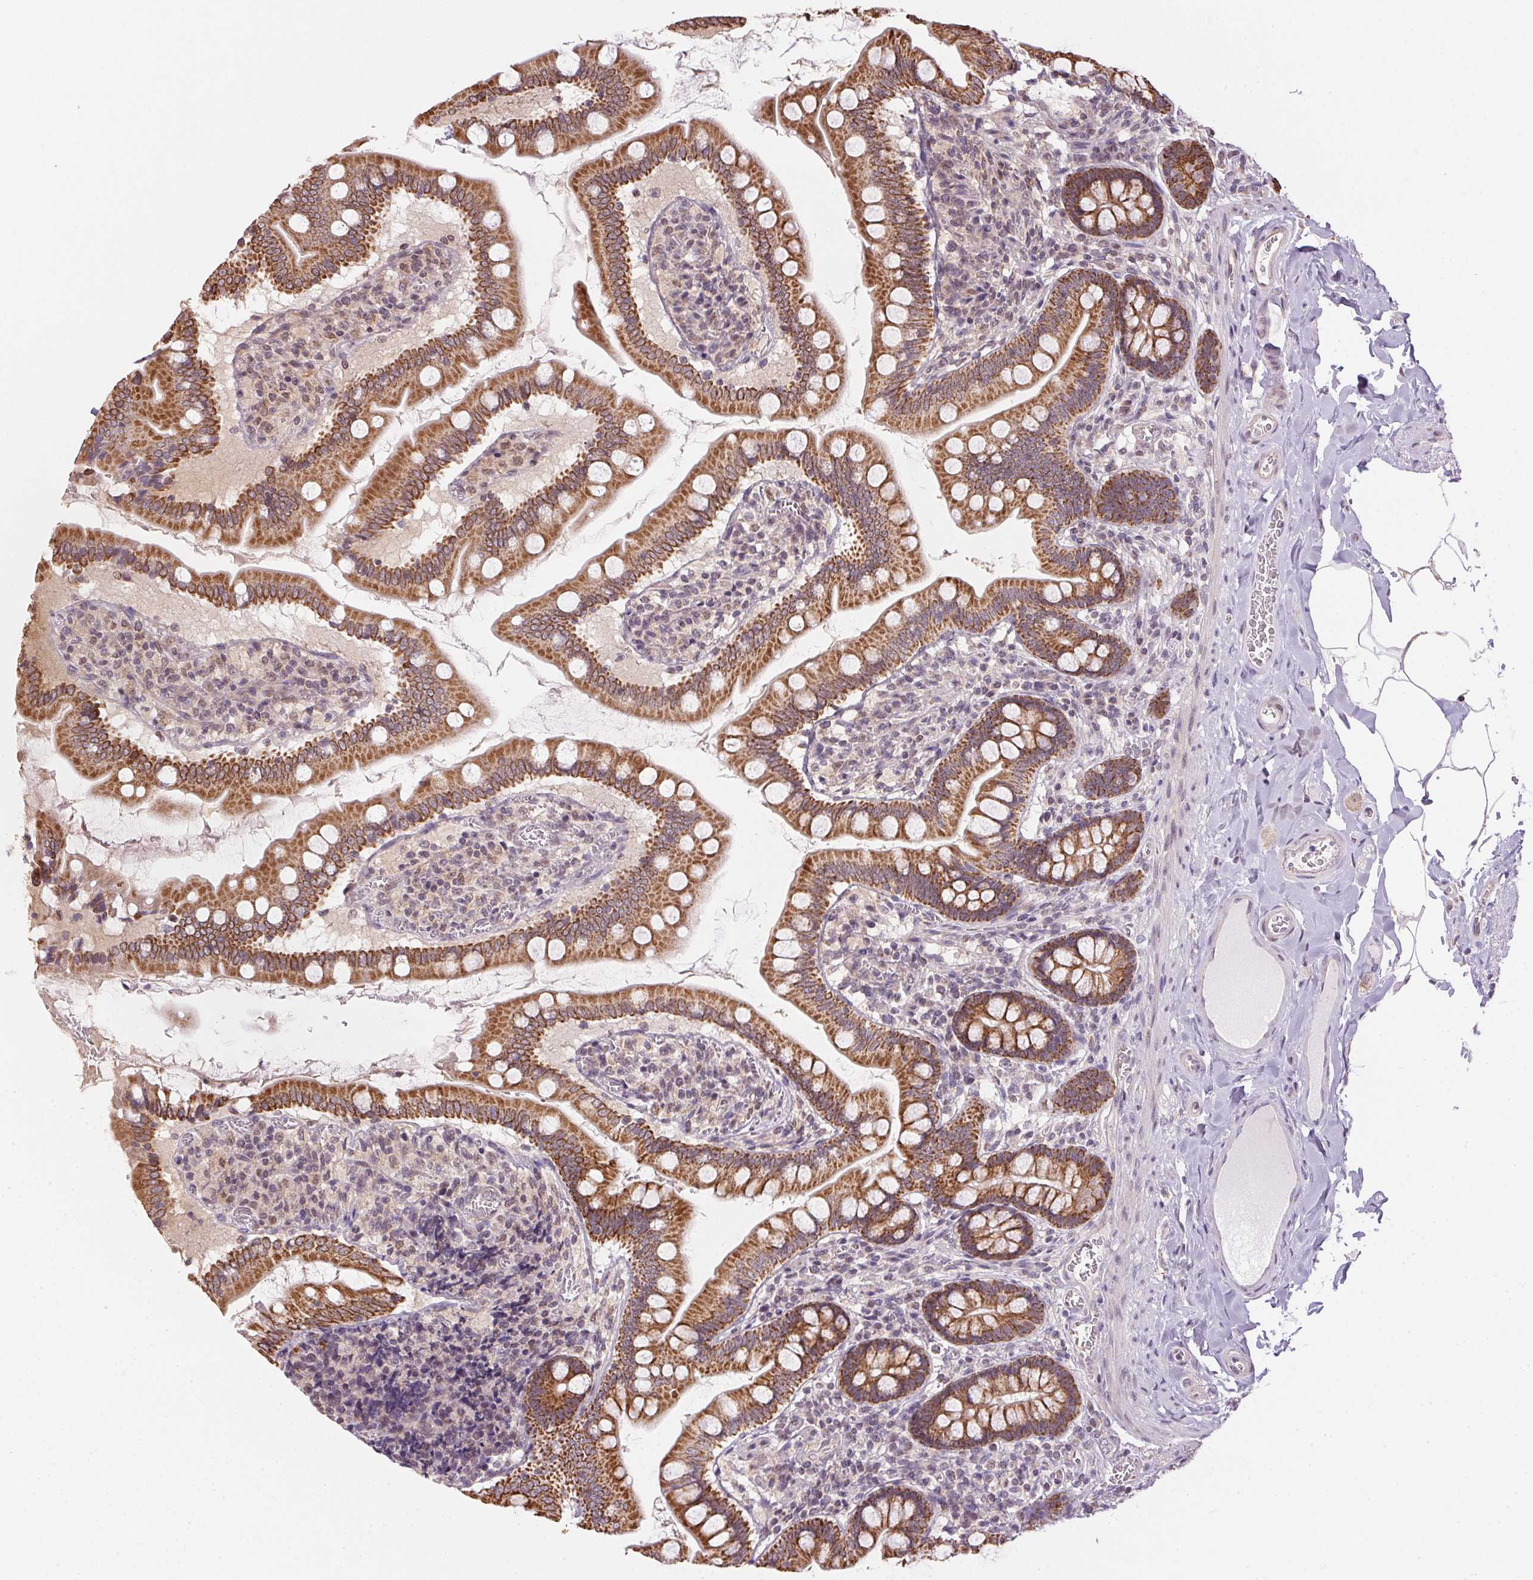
{"staining": {"intensity": "strong", "quantity": ">75%", "location": "cytoplasmic/membranous"}, "tissue": "small intestine", "cell_type": "Glandular cells", "image_type": "normal", "snomed": [{"axis": "morphology", "description": "Normal tissue, NOS"}, {"axis": "topography", "description": "Small intestine"}], "caption": "Brown immunohistochemical staining in normal human small intestine exhibits strong cytoplasmic/membranous expression in approximately >75% of glandular cells.", "gene": "SC5D", "patient": {"sex": "female", "age": 56}}